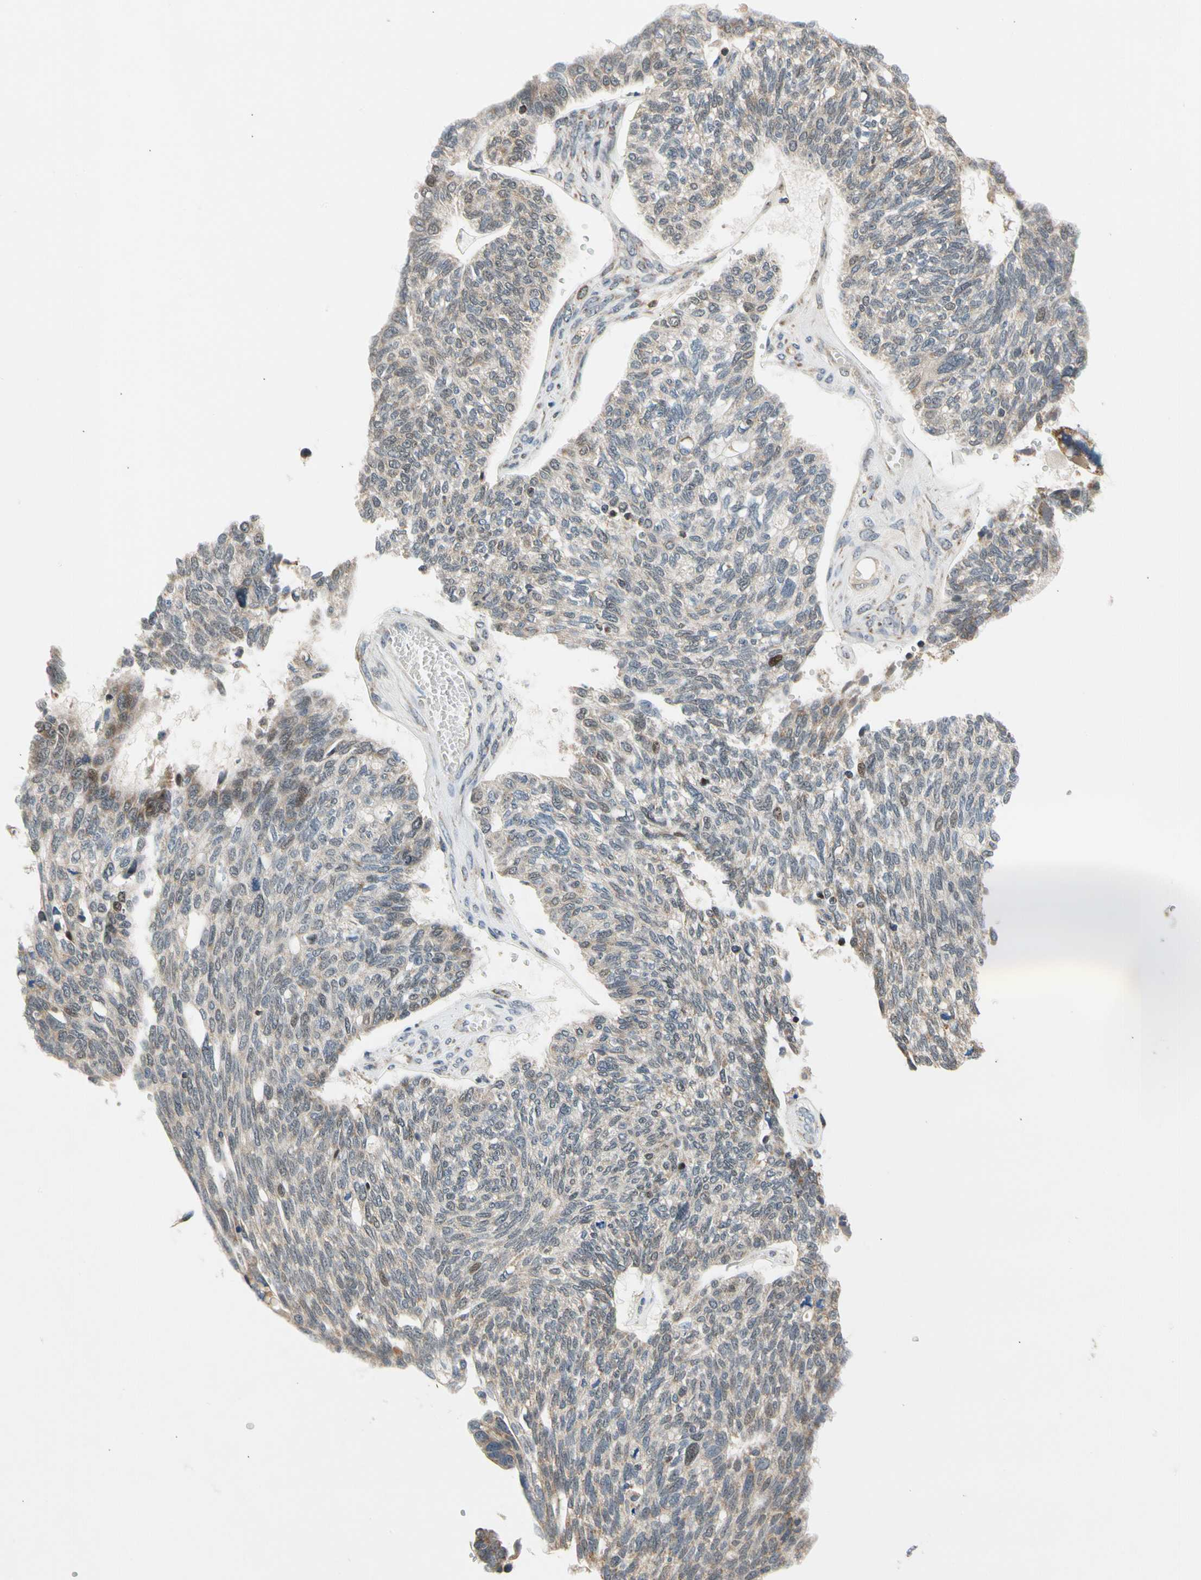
{"staining": {"intensity": "weak", "quantity": ">75%", "location": "cytoplasmic/membranous"}, "tissue": "ovarian cancer", "cell_type": "Tumor cells", "image_type": "cancer", "snomed": [{"axis": "morphology", "description": "Cystadenocarcinoma, serous, NOS"}, {"axis": "topography", "description": "Ovary"}], "caption": "Brown immunohistochemical staining in serous cystadenocarcinoma (ovarian) displays weak cytoplasmic/membranous staining in about >75% of tumor cells.", "gene": "KHDC4", "patient": {"sex": "female", "age": 79}}